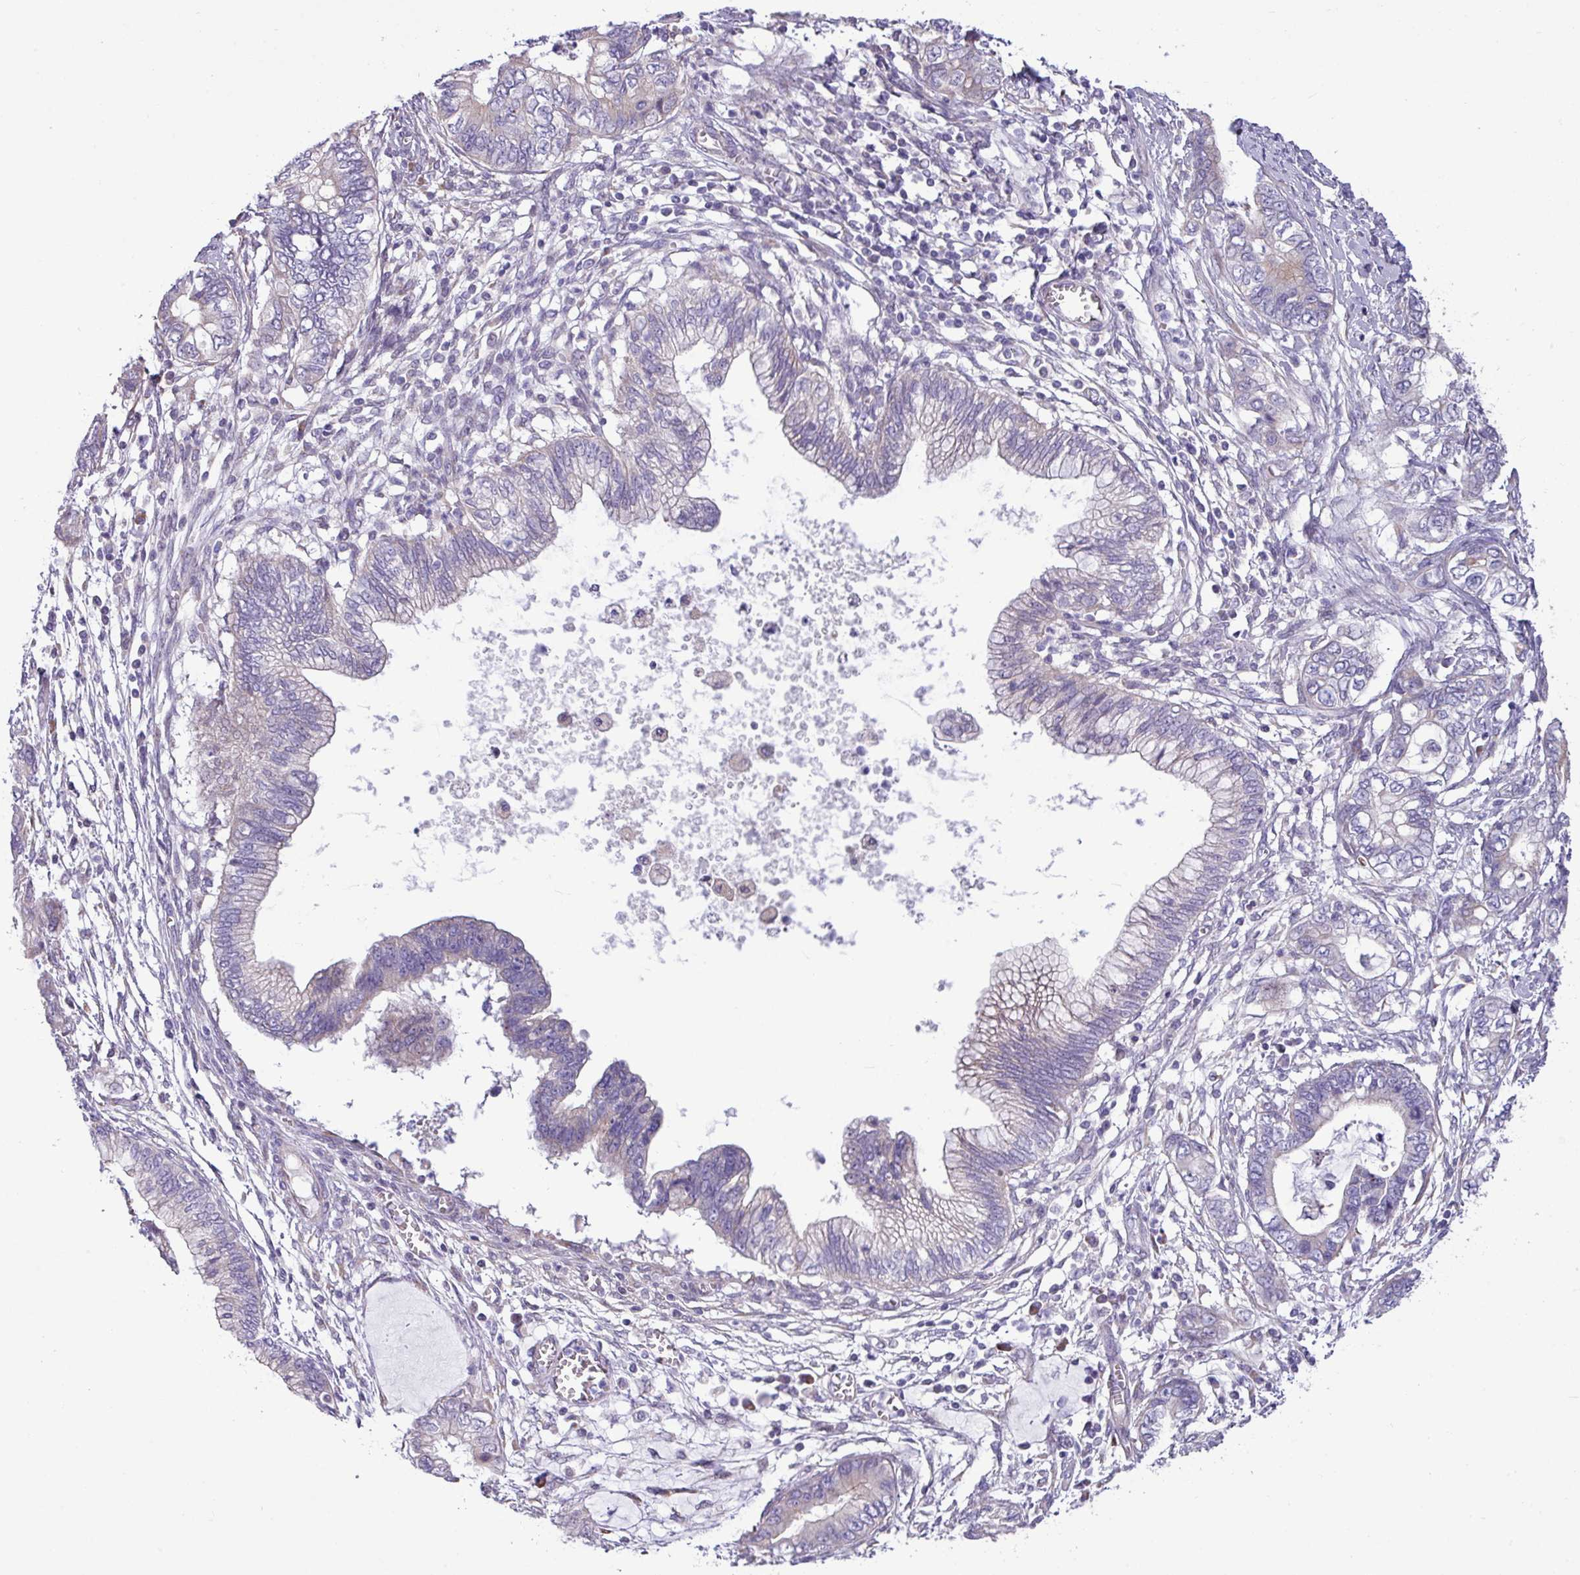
{"staining": {"intensity": "negative", "quantity": "none", "location": "none"}, "tissue": "cervical cancer", "cell_type": "Tumor cells", "image_type": "cancer", "snomed": [{"axis": "morphology", "description": "Adenocarcinoma, NOS"}, {"axis": "topography", "description": "Cervix"}], "caption": "A high-resolution image shows immunohistochemistry staining of cervical cancer, which shows no significant expression in tumor cells.", "gene": "IRGC", "patient": {"sex": "female", "age": 44}}